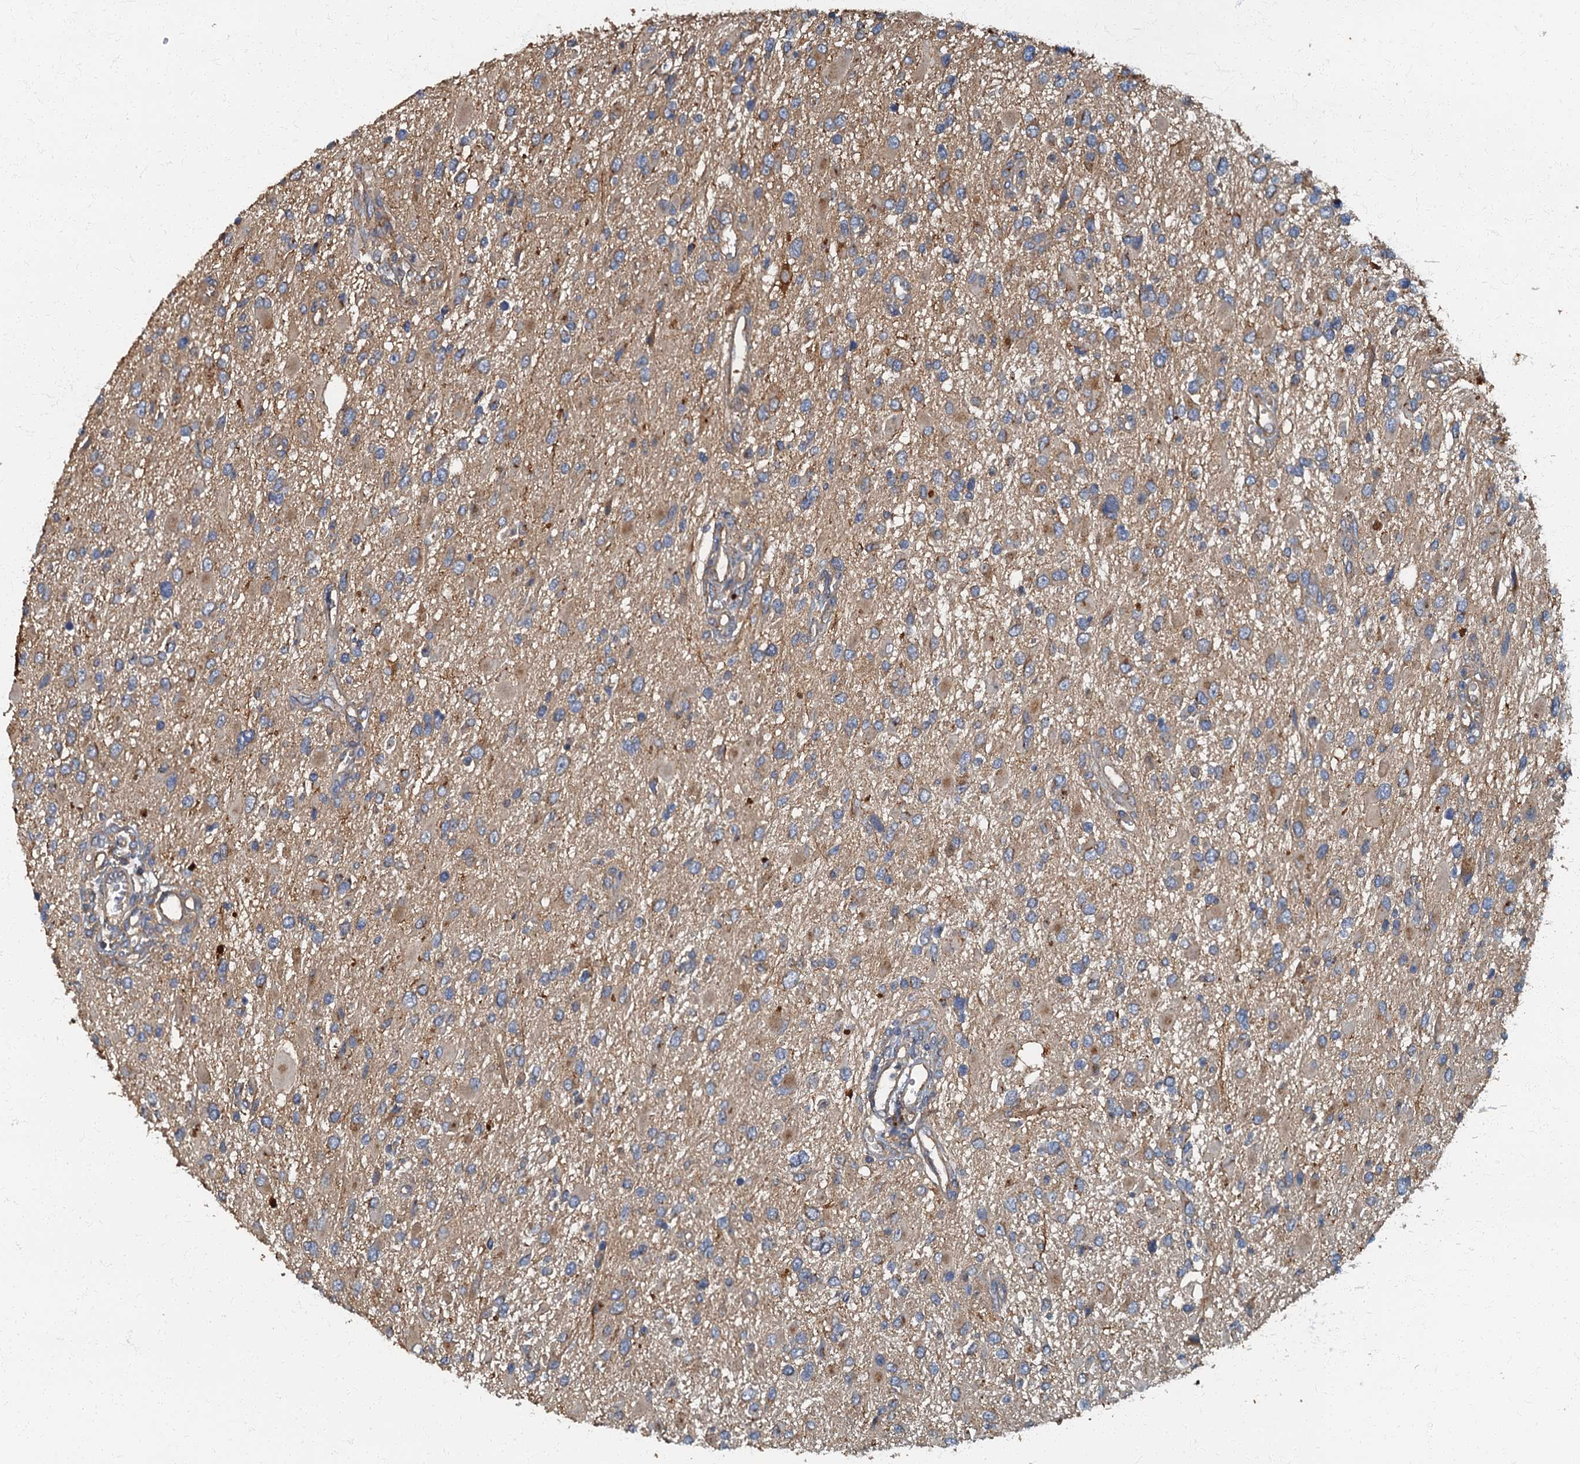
{"staining": {"intensity": "weak", "quantity": "<25%", "location": "cytoplasmic/membranous"}, "tissue": "glioma", "cell_type": "Tumor cells", "image_type": "cancer", "snomed": [{"axis": "morphology", "description": "Glioma, malignant, High grade"}, {"axis": "topography", "description": "Brain"}], "caption": "Protein analysis of glioma demonstrates no significant staining in tumor cells. (DAB (3,3'-diaminobenzidine) IHC, high magnification).", "gene": "ARL11", "patient": {"sex": "male", "age": 53}}